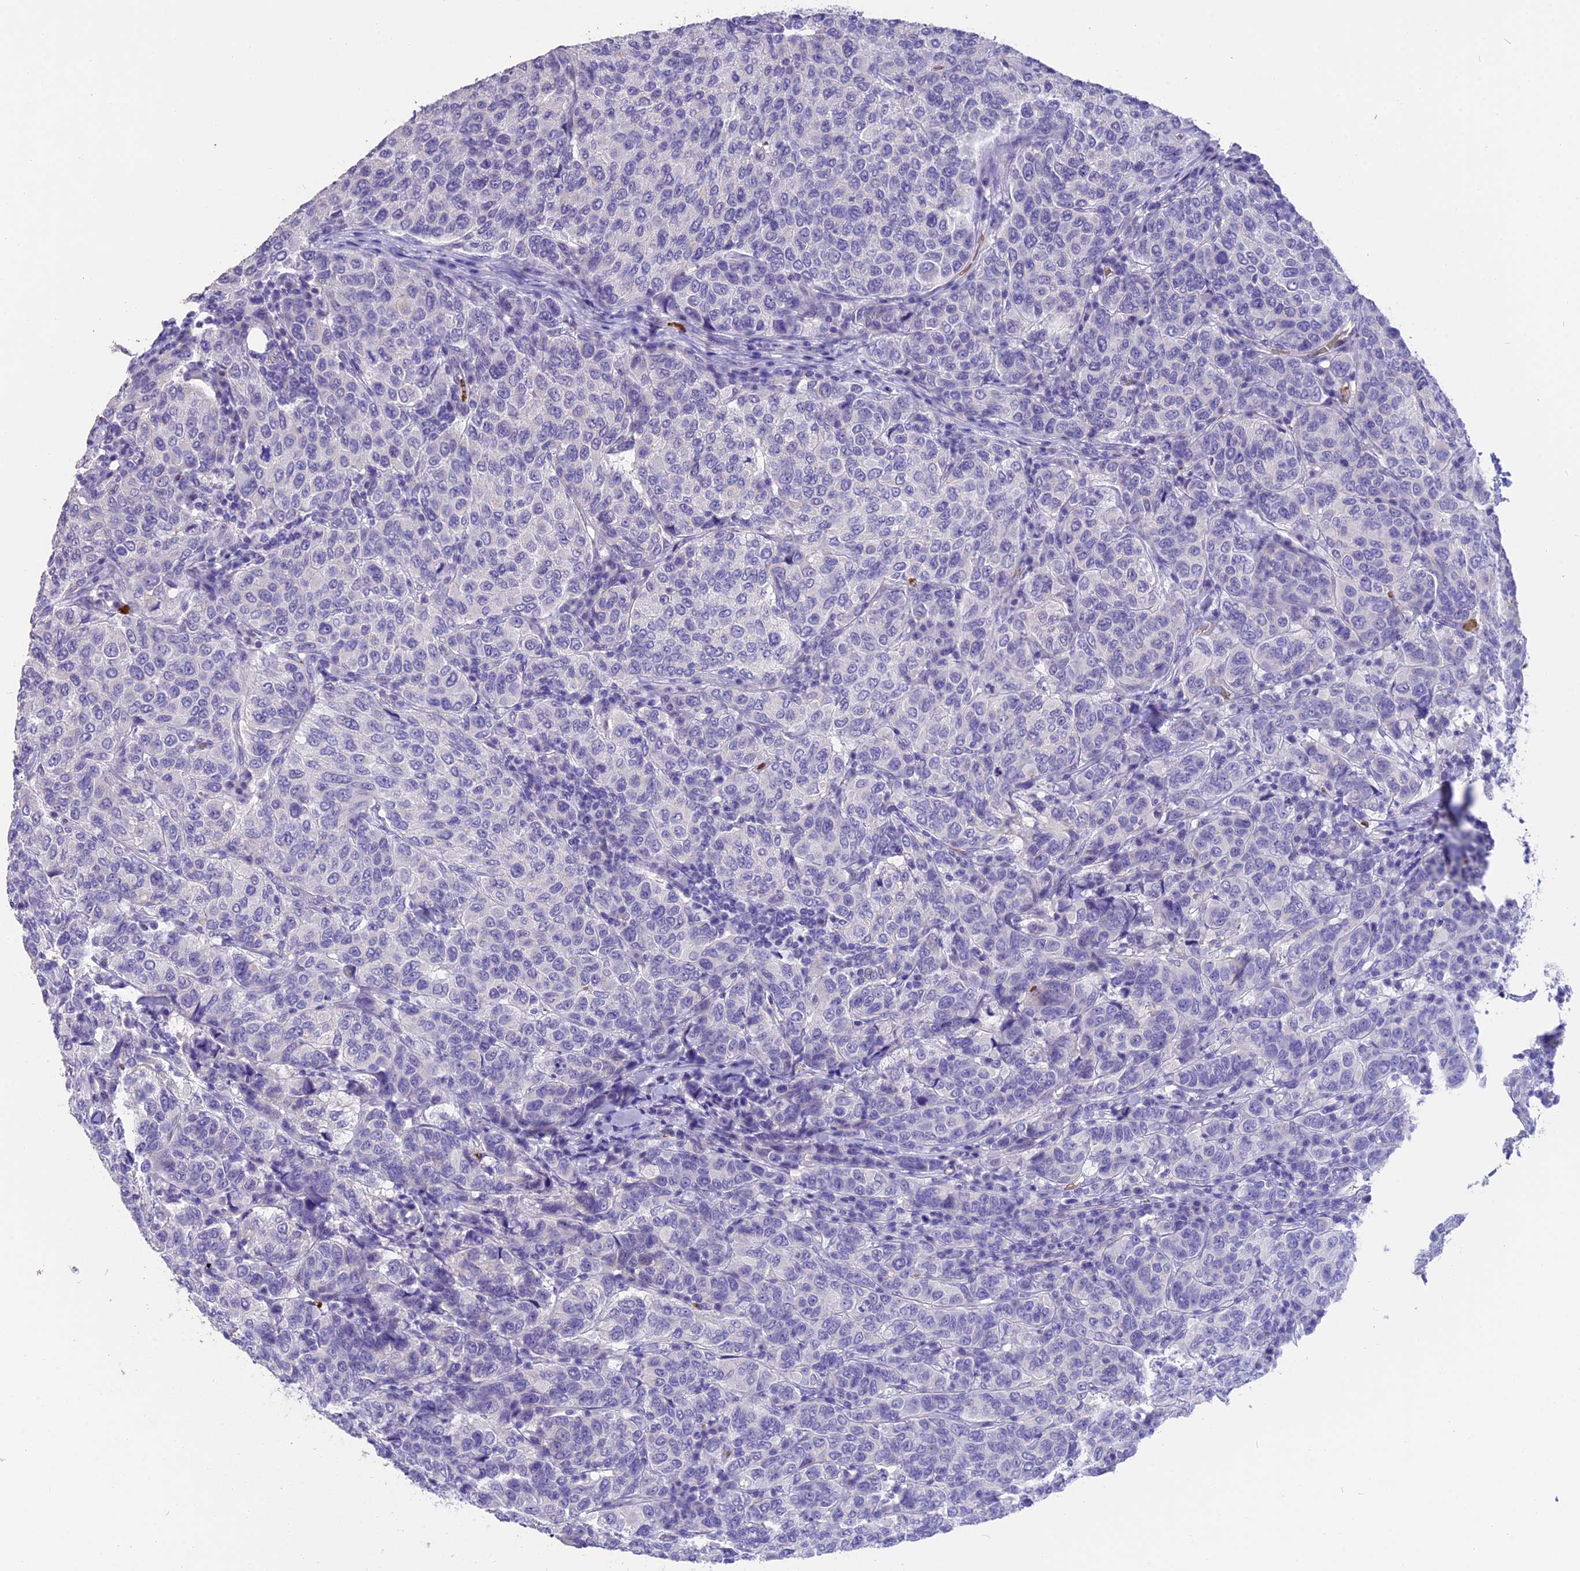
{"staining": {"intensity": "negative", "quantity": "none", "location": "none"}, "tissue": "breast cancer", "cell_type": "Tumor cells", "image_type": "cancer", "snomed": [{"axis": "morphology", "description": "Duct carcinoma"}, {"axis": "topography", "description": "Breast"}], "caption": "Breast cancer was stained to show a protein in brown. There is no significant staining in tumor cells.", "gene": "TNNC2", "patient": {"sex": "female", "age": 55}}